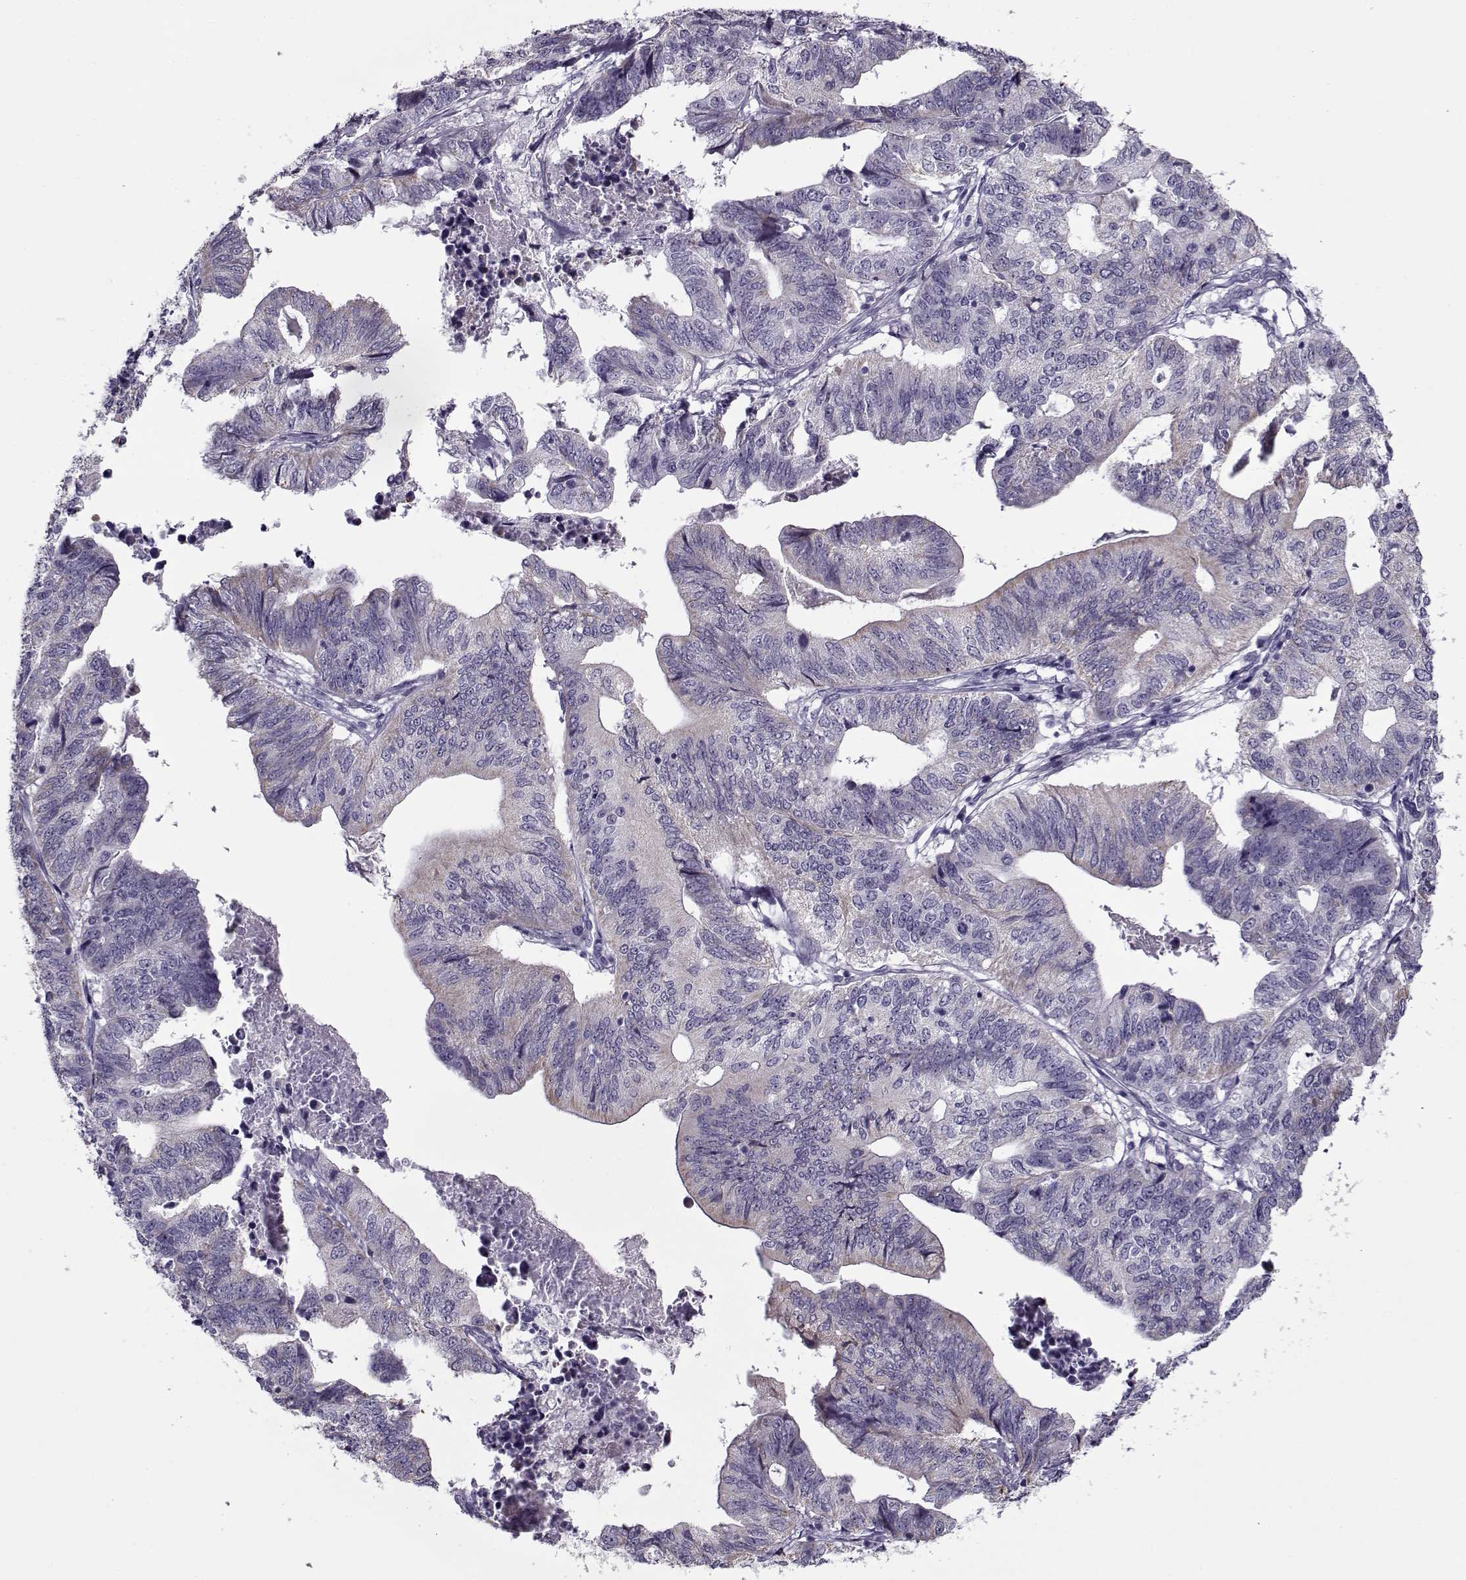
{"staining": {"intensity": "negative", "quantity": "none", "location": "none"}, "tissue": "stomach cancer", "cell_type": "Tumor cells", "image_type": "cancer", "snomed": [{"axis": "morphology", "description": "Adenocarcinoma, NOS"}, {"axis": "topography", "description": "Stomach, upper"}], "caption": "The histopathology image demonstrates no significant positivity in tumor cells of stomach cancer.", "gene": "CIBAR1", "patient": {"sex": "female", "age": 67}}